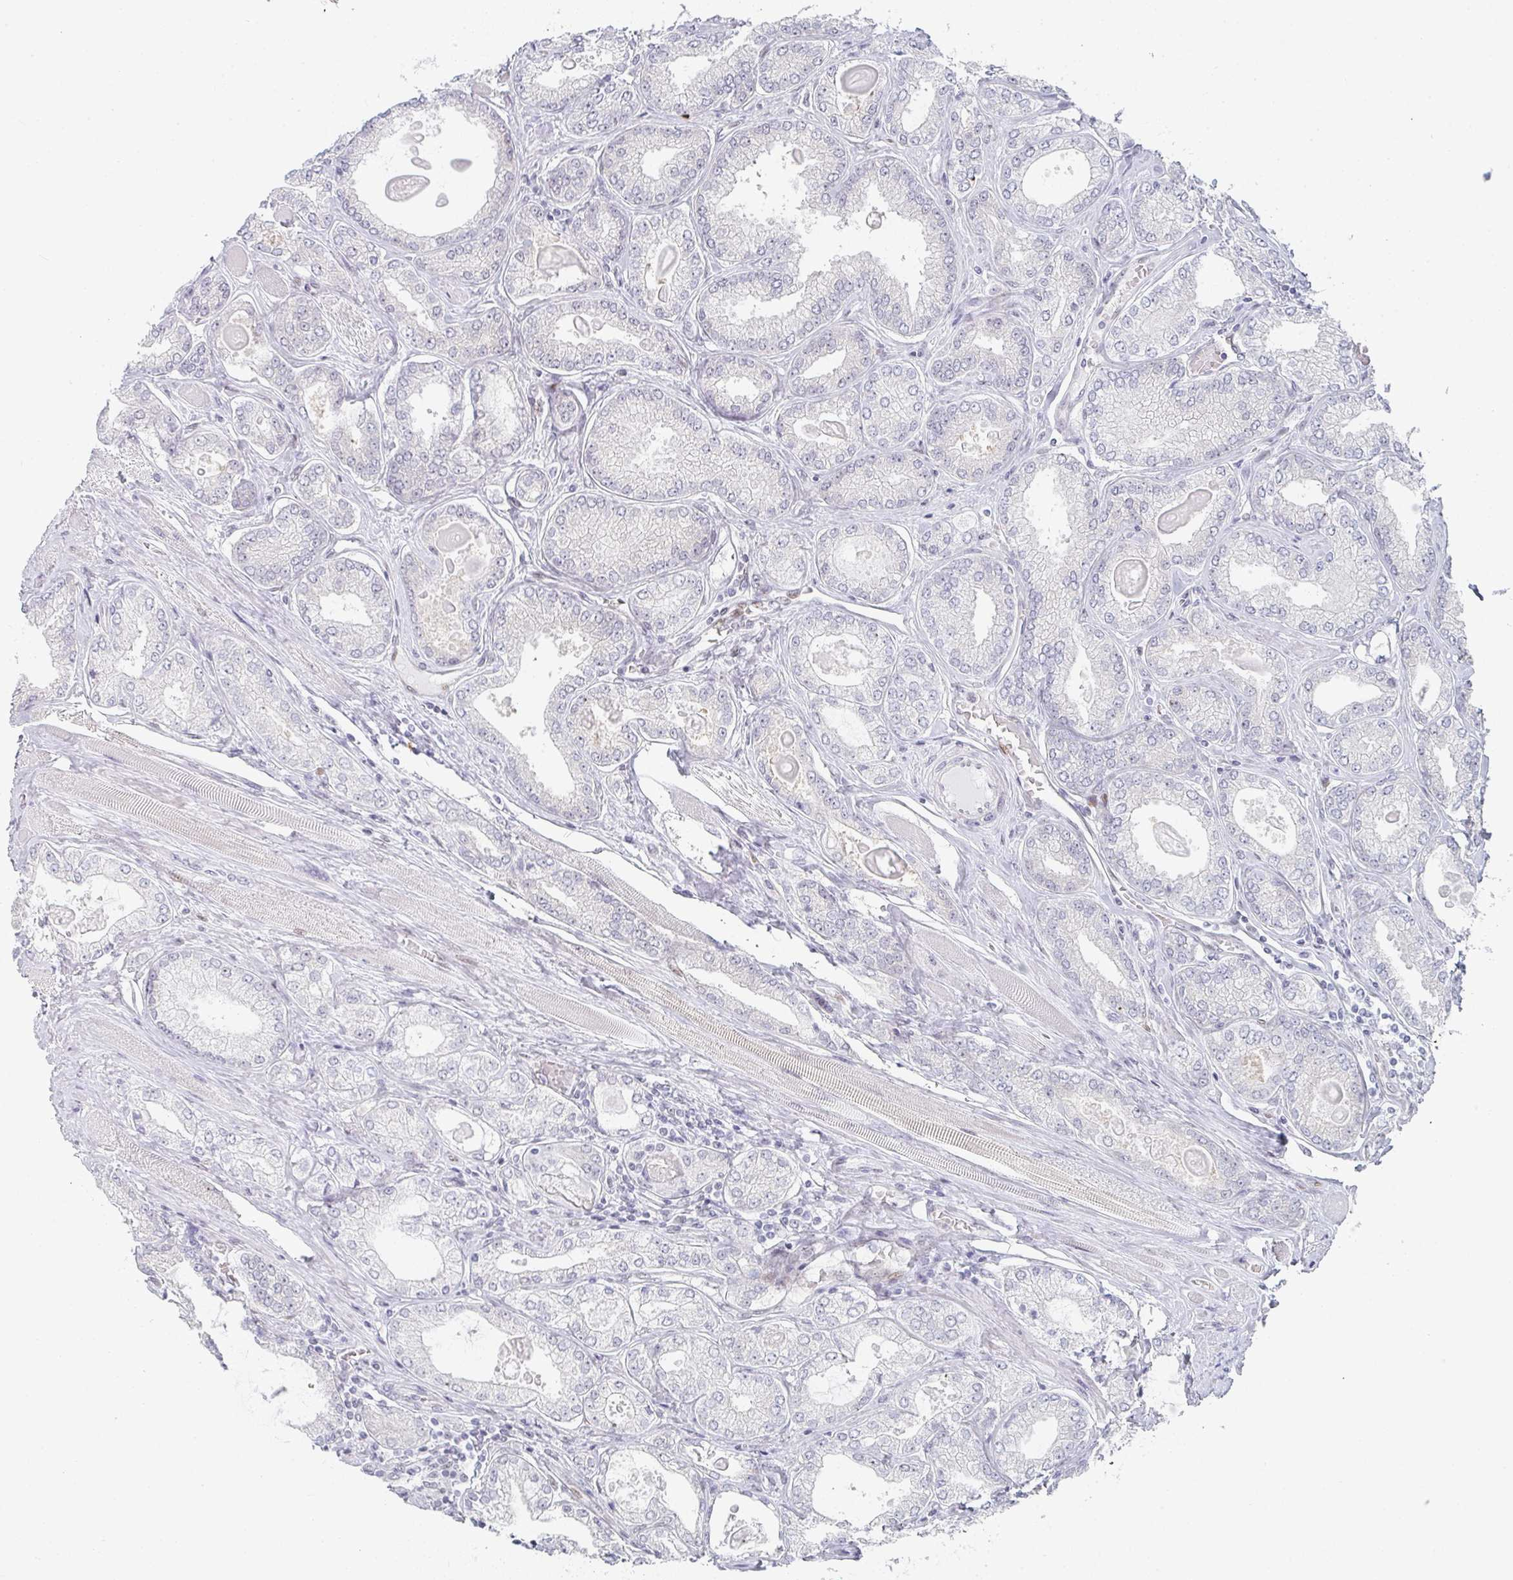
{"staining": {"intensity": "negative", "quantity": "none", "location": "none"}, "tissue": "prostate cancer", "cell_type": "Tumor cells", "image_type": "cancer", "snomed": [{"axis": "morphology", "description": "Adenocarcinoma, High grade"}, {"axis": "topography", "description": "Prostate"}], "caption": "Photomicrograph shows no significant protein staining in tumor cells of prostate cancer. The staining was performed using DAB (3,3'-diaminobenzidine) to visualize the protein expression in brown, while the nuclei were stained in blue with hematoxylin (Magnification: 20x).", "gene": "POU2AF2", "patient": {"sex": "male", "age": 68}}